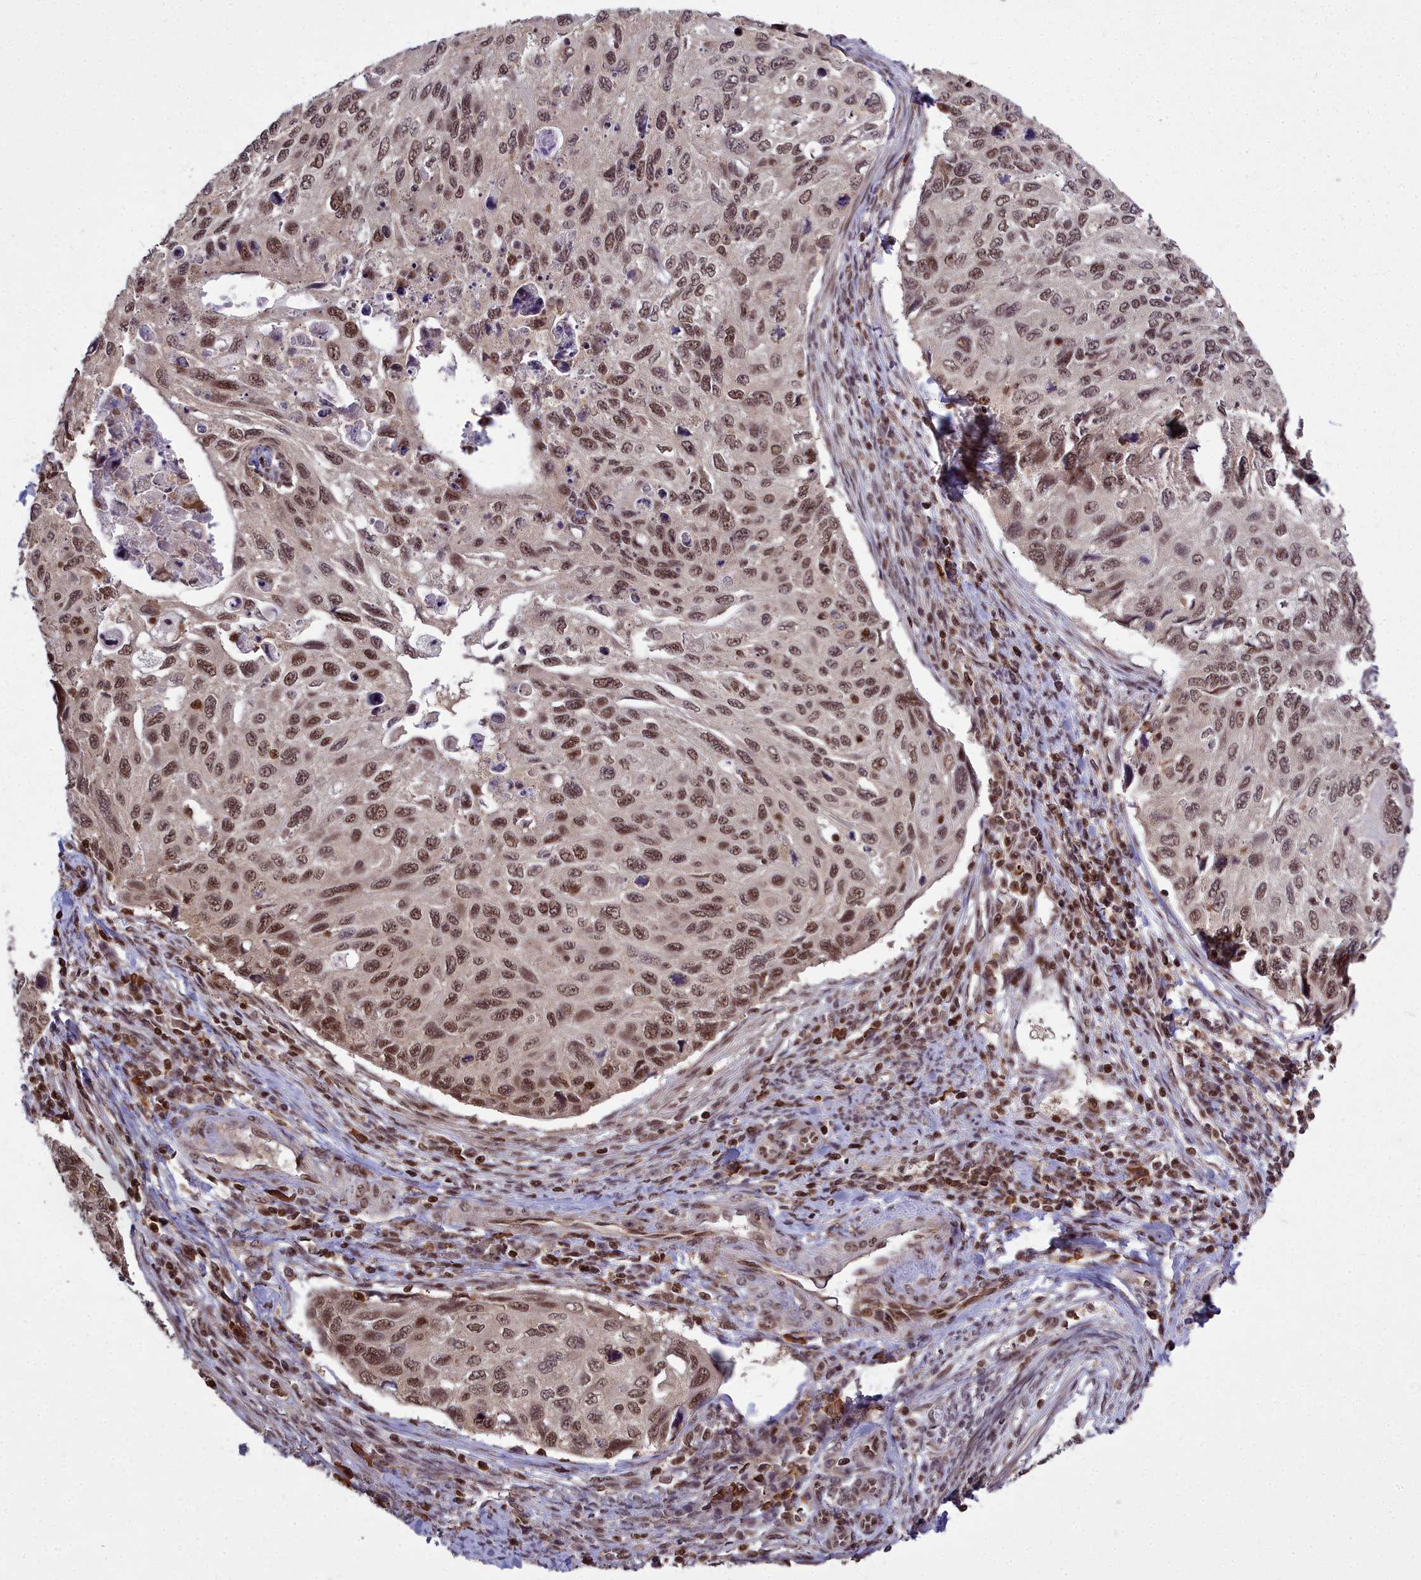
{"staining": {"intensity": "moderate", "quantity": ">75%", "location": "nuclear"}, "tissue": "cervical cancer", "cell_type": "Tumor cells", "image_type": "cancer", "snomed": [{"axis": "morphology", "description": "Squamous cell carcinoma, NOS"}, {"axis": "topography", "description": "Cervix"}], "caption": "A histopathology image of cervical cancer (squamous cell carcinoma) stained for a protein demonstrates moderate nuclear brown staining in tumor cells.", "gene": "GMEB1", "patient": {"sex": "female", "age": 70}}